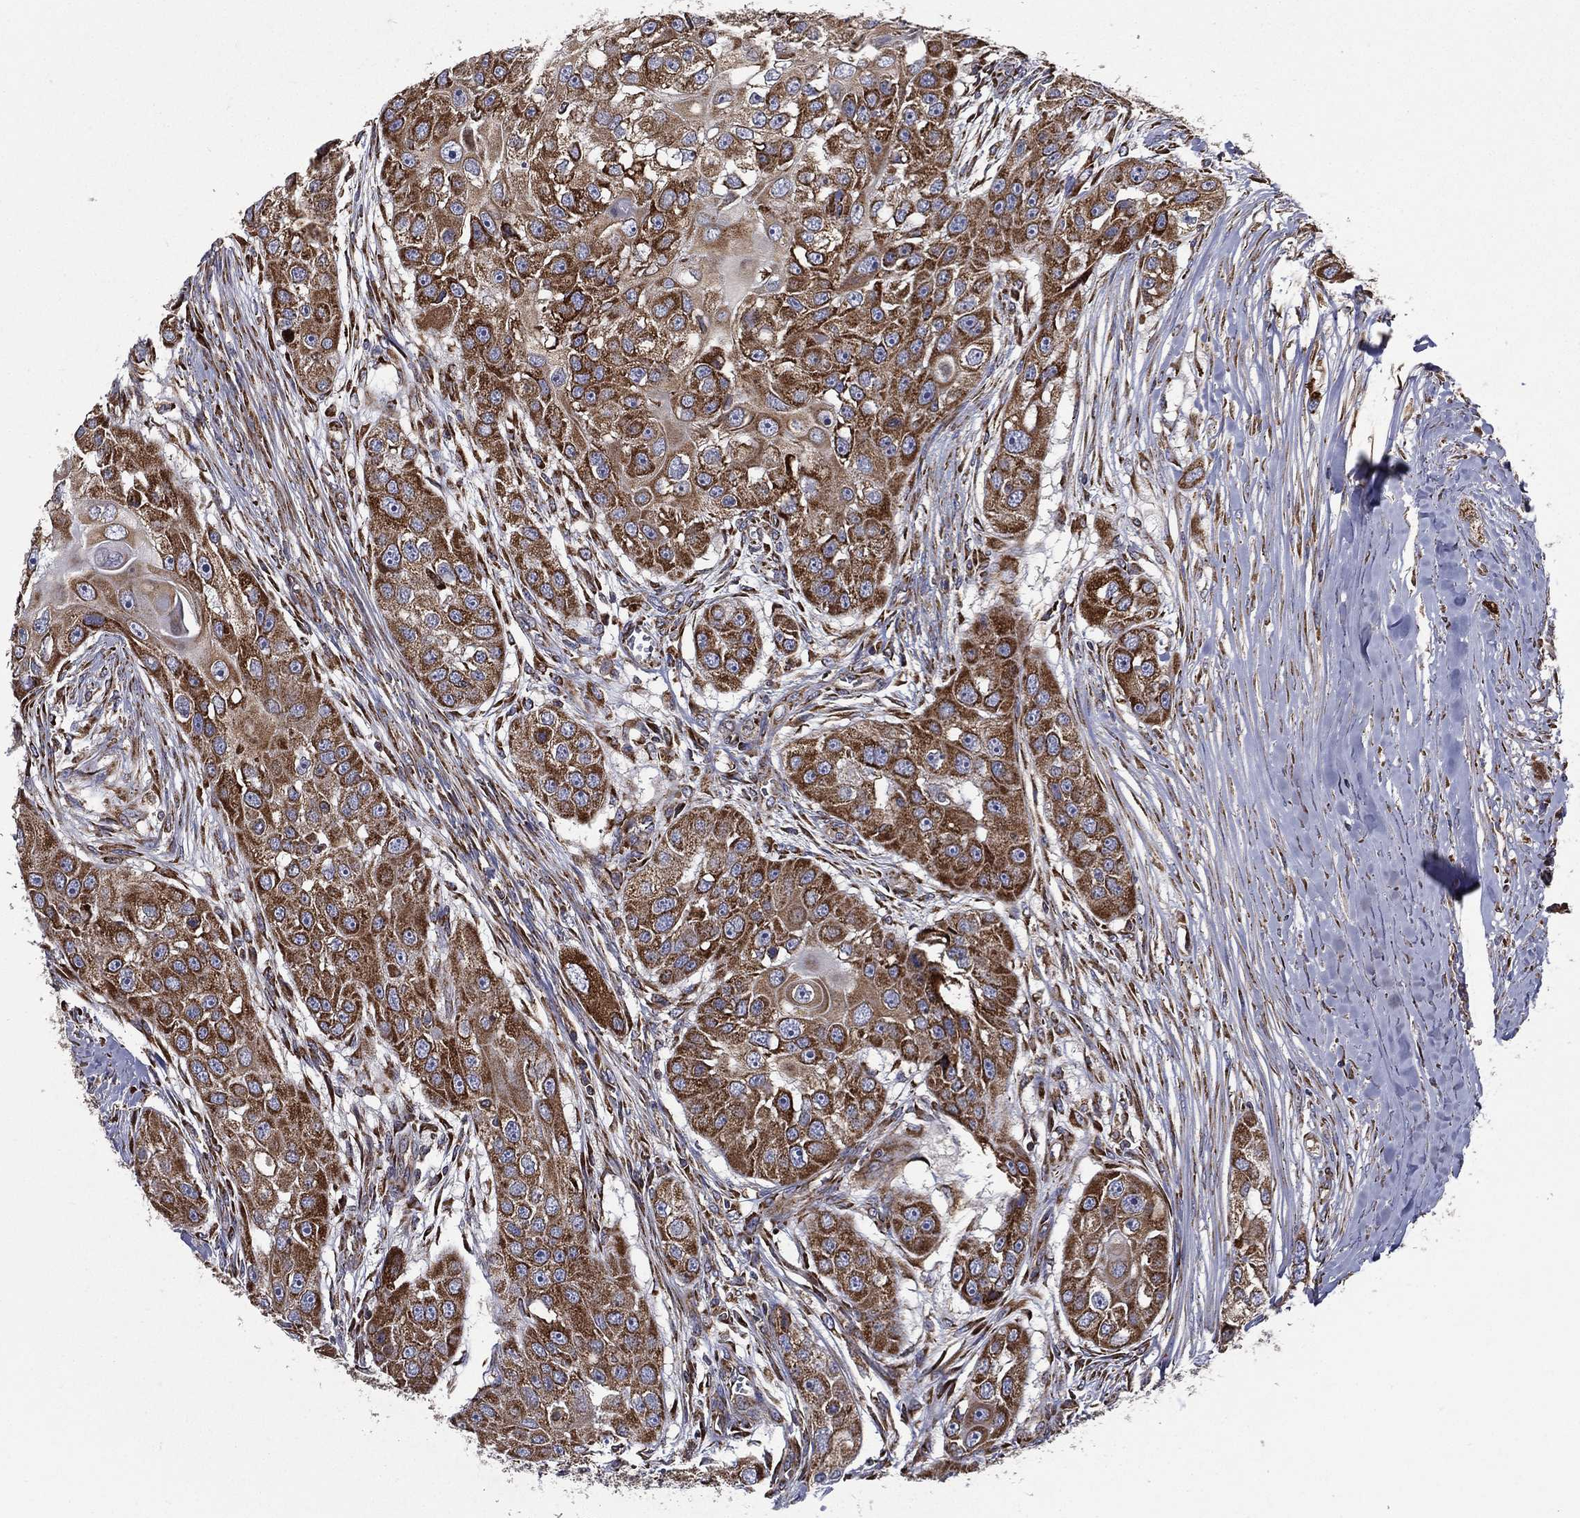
{"staining": {"intensity": "strong", "quantity": ">75%", "location": "cytoplasmic/membranous"}, "tissue": "head and neck cancer", "cell_type": "Tumor cells", "image_type": "cancer", "snomed": [{"axis": "morphology", "description": "Normal tissue, NOS"}, {"axis": "morphology", "description": "Squamous cell carcinoma, NOS"}, {"axis": "topography", "description": "Skeletal muscle"}, {"axis": "topography", "description": "Head-Neck"}], "caption": "The micrograph demonstrates a brown stain indicating the presence of a protein in the cytoplasmic/membranous of tumor cells in head and neck cancer. (Brightfield microscopy of DAB IHC at high magnification).", "gene": "MT-CYB", "patient": {"sex": "male", "age": 51}}